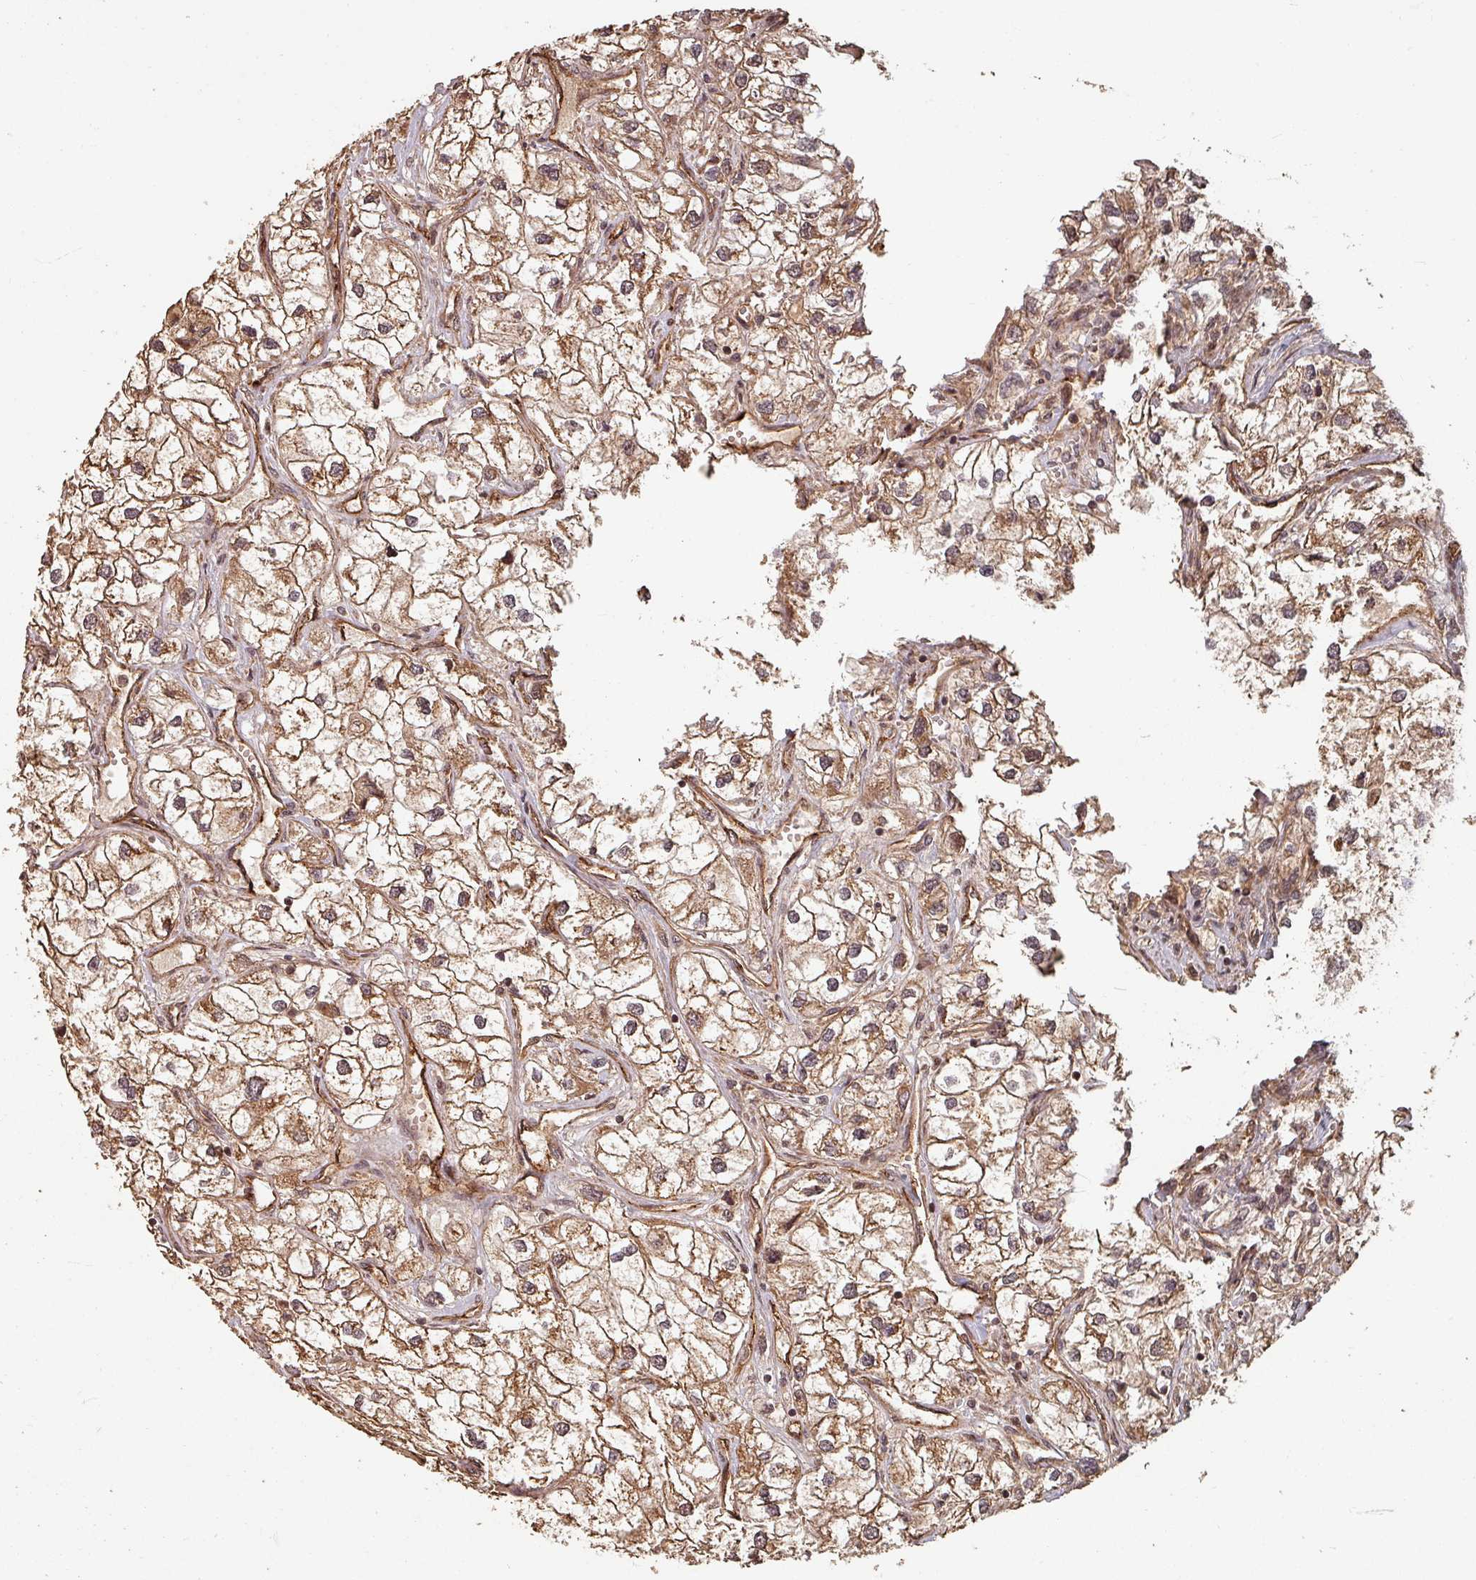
{"staining": {"intensity": "moderate", "quantity": ">75%", "location": "cytoplasmic/membranous,nuclear"}, "tissue": "renal cancer", "cell_type": "Tumor cells", "image_type": "cancer", "snomed": [{"axis": "morphology", "description": "Adenocarcinoma, NOS"}, {"axis": "topography", "description": "Kidney"}], "caption": "Renal cancer (adenocarcinoma) stained for a protein shows moderate cytoplasmic/membranous and nuclear positivity in tumor cells.", "gene": "EID1", "patient": {"sex": "male", "age": 59}}